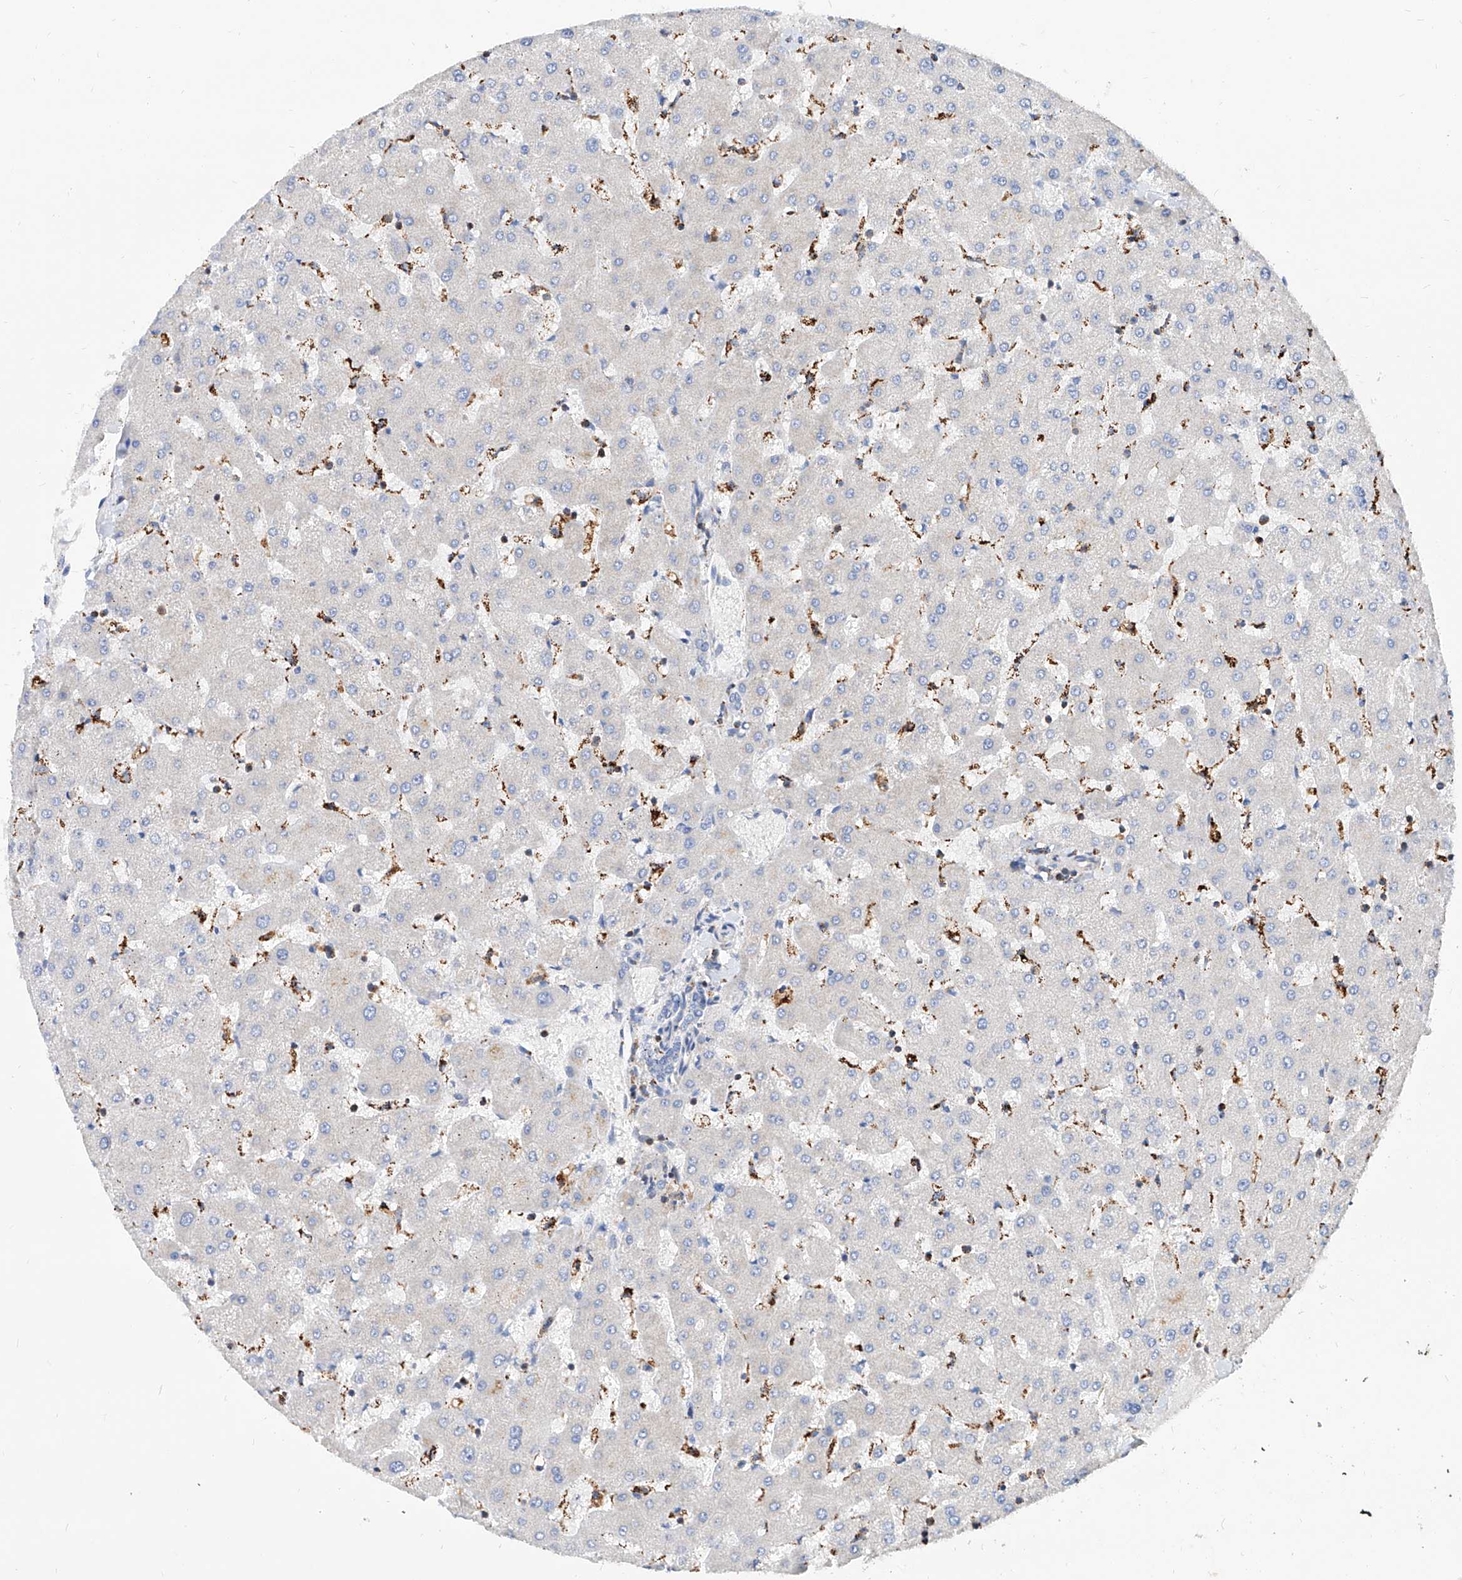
{"staining": {"intensity": "negative", "quantity": "none", "location": "none"}, "tissue": "liver", "cell_type": "Cholangiocytes", "image_type": "normal", "snomed": [{"axis": "morphology", "description": "Normal tissue, NOS"}, {"axis": "topography", "description": "Liver"}], "caption": "This is an immunohistochemistry image of unremarkable human liver. There is no expression in cholangiocytes.", "gene": "CPNE5", "patient": {"sex": "female", "age": 63}}